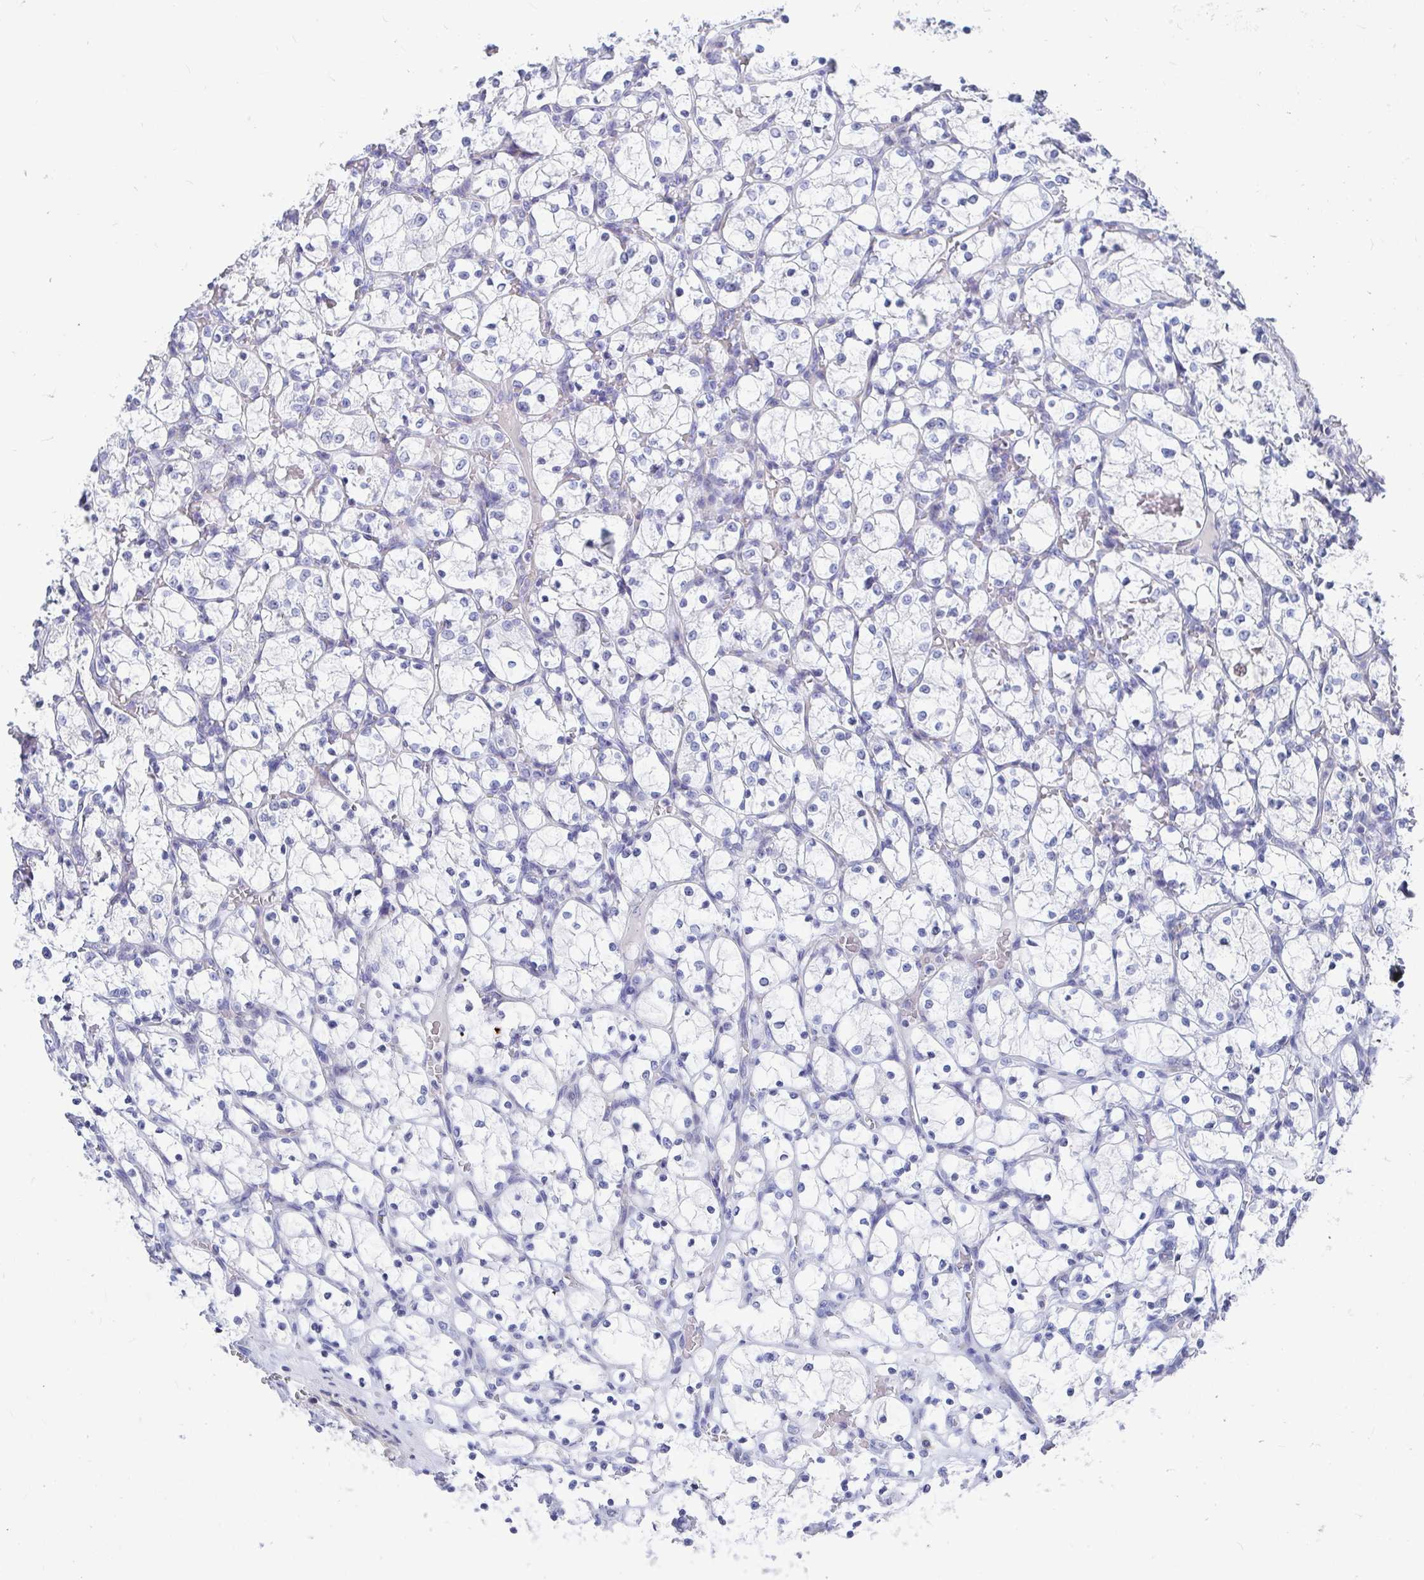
{"staining": {"intensity": "negative", "quantity": "none", "location": "none"}, "tissue": "renal cancer", "cell_type": "Tumor cells", "image_type": "cancer", "snomed": [{"axis": "morphology", "description": "Adenocarcinoma, NOS"}, {"axis": "topography", "description": "Kidney"}], "caption": "Tumor cells show no significant expression in renal cancer.", "gene": "ZFP82", "patient": {"sex": "female", "age": 69}}